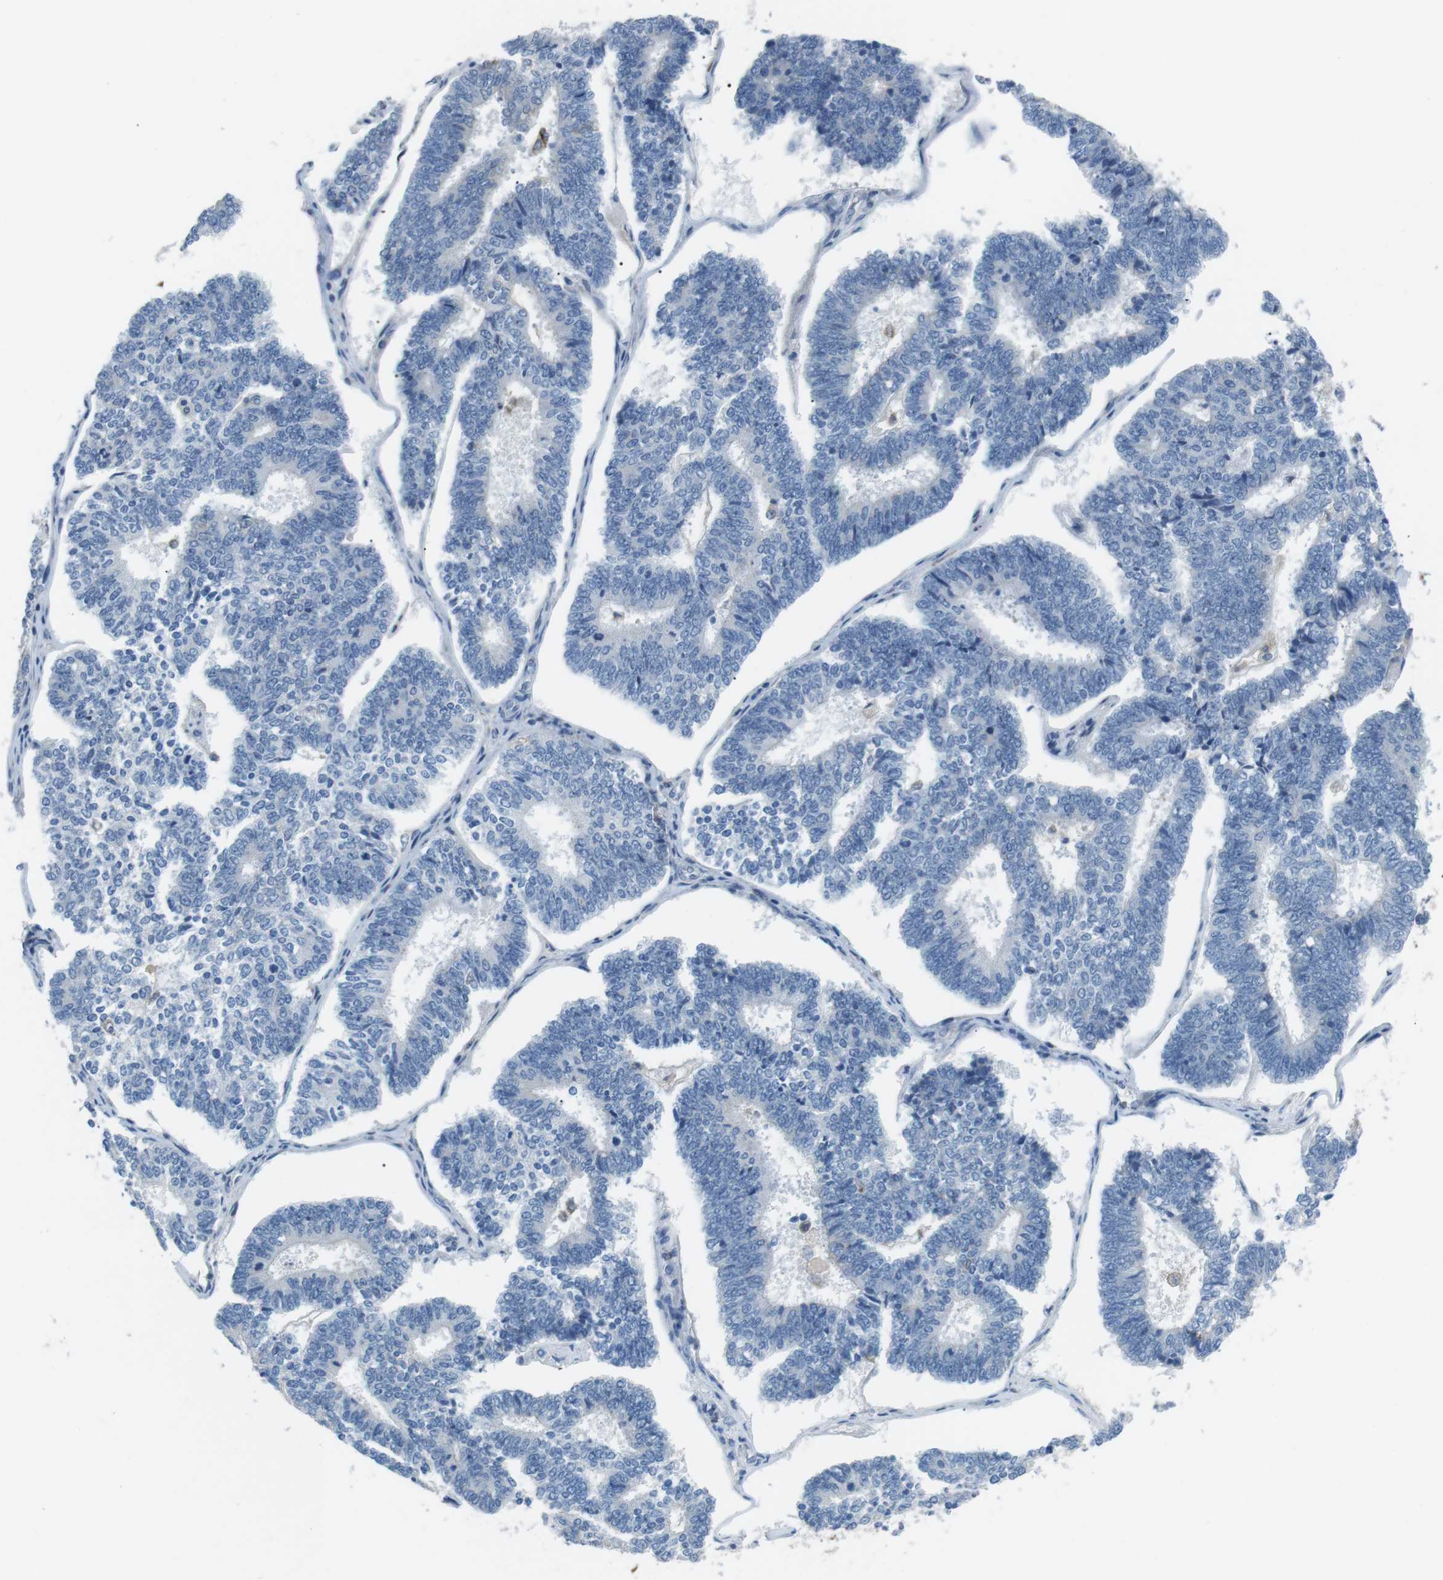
{"staining": {"intensity": "negative", "quantity": "none", "location": "none"}, "tissue": "endometrial cancer", "cell_type": "Tumor cells", "image_type": "cancer", "snomed": [{"axis": "morphology", "description": "Adenocarcinoma, NOS"}, {"axis": "topography", "description": "Endometrium"}], "caption": "Adenocarcinoma (endometrial) stained for a protein using immunohistochemistry (IHC) reveals no staining tumor cells.", "gene": "CD300E", "patient": {"sex": "female", "age": 70}}